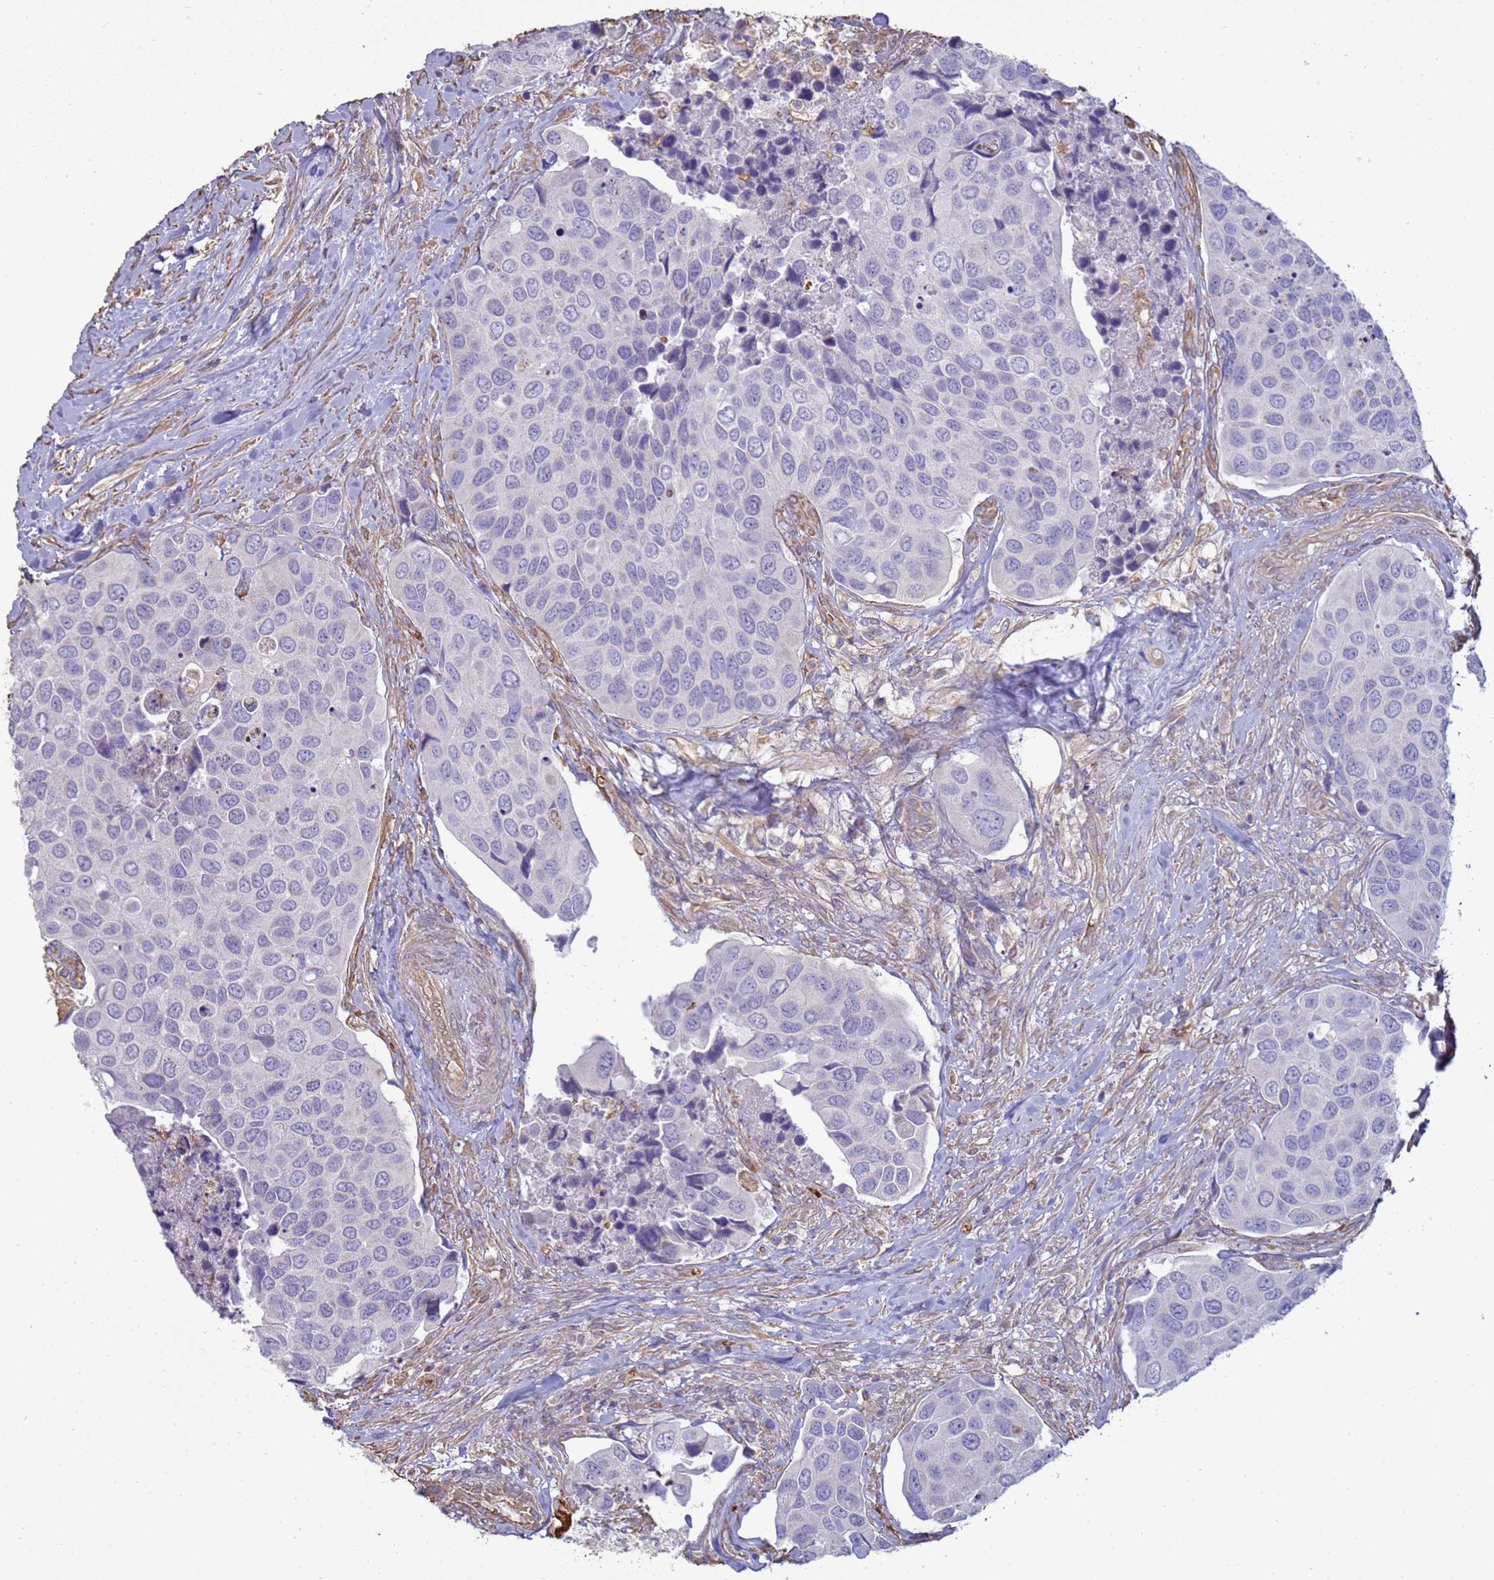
{"staining": {"intensity": "negative", "quantity": "none", "location": "none"}, "tissue": "urothelial cancer", "cell_type": "Tumor cells", "image_type": "cancer", "snomed": [{"axis": "morphology", "description": "Urothelial carcinoma, High grade"}, {"axis": "topography", "description": "Urinary bladder"}], "caption": "DAB (3,3'-diaminobenzidine) immunohistochemical staining of urothelial cancer exhibits no significant positivity in tumor cells.", "gene": "SGIP1", "patient": {"sex": "male", "age": 74}}